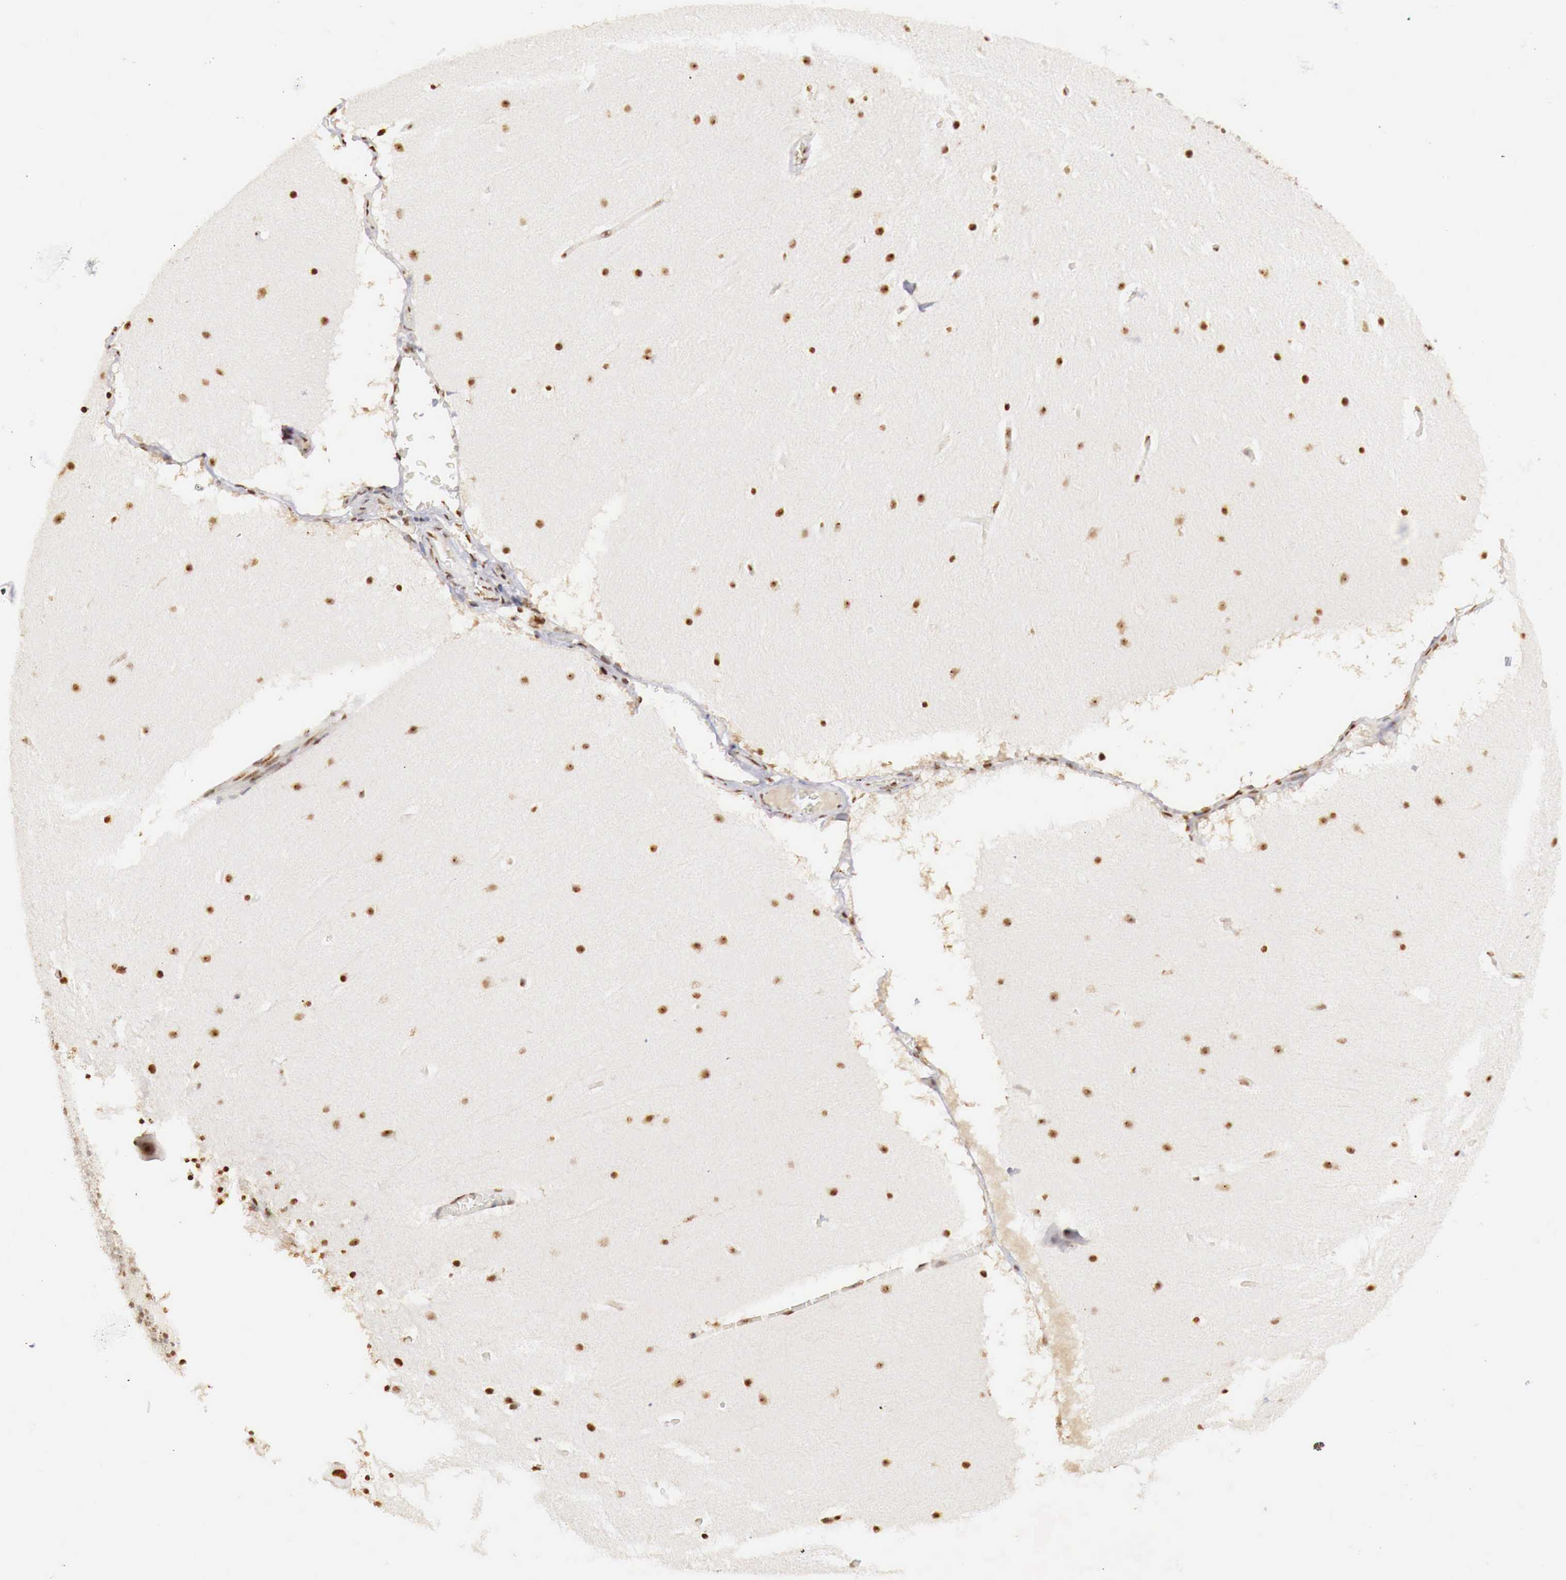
{"staining": {"intensity": "strong", "quantity": ">75%", "location": "nuclear"}, "tissue": "cerebellum", "cell_type": "Cells in granular layer", "image_type": "normal", "snomed": [{"axis": "morphology", "description": "Normal tissue, NOS"}, {"axis": "topography", "description": "Cerebellum"}], "caption": "The image exhibits staining of unremarkable cerebellum, revealing strong nuclear protein expression (brown color) within cells in granular layer. The staining was performed using DAB (3,3'-diaminobenzidine) to visualize the protein expression in brown, while the nuclei were stained in blue with hematoxylin (Magnification: 20x).", "gene": "DKC1", "patient": {"sex": "male", "age": 45}}